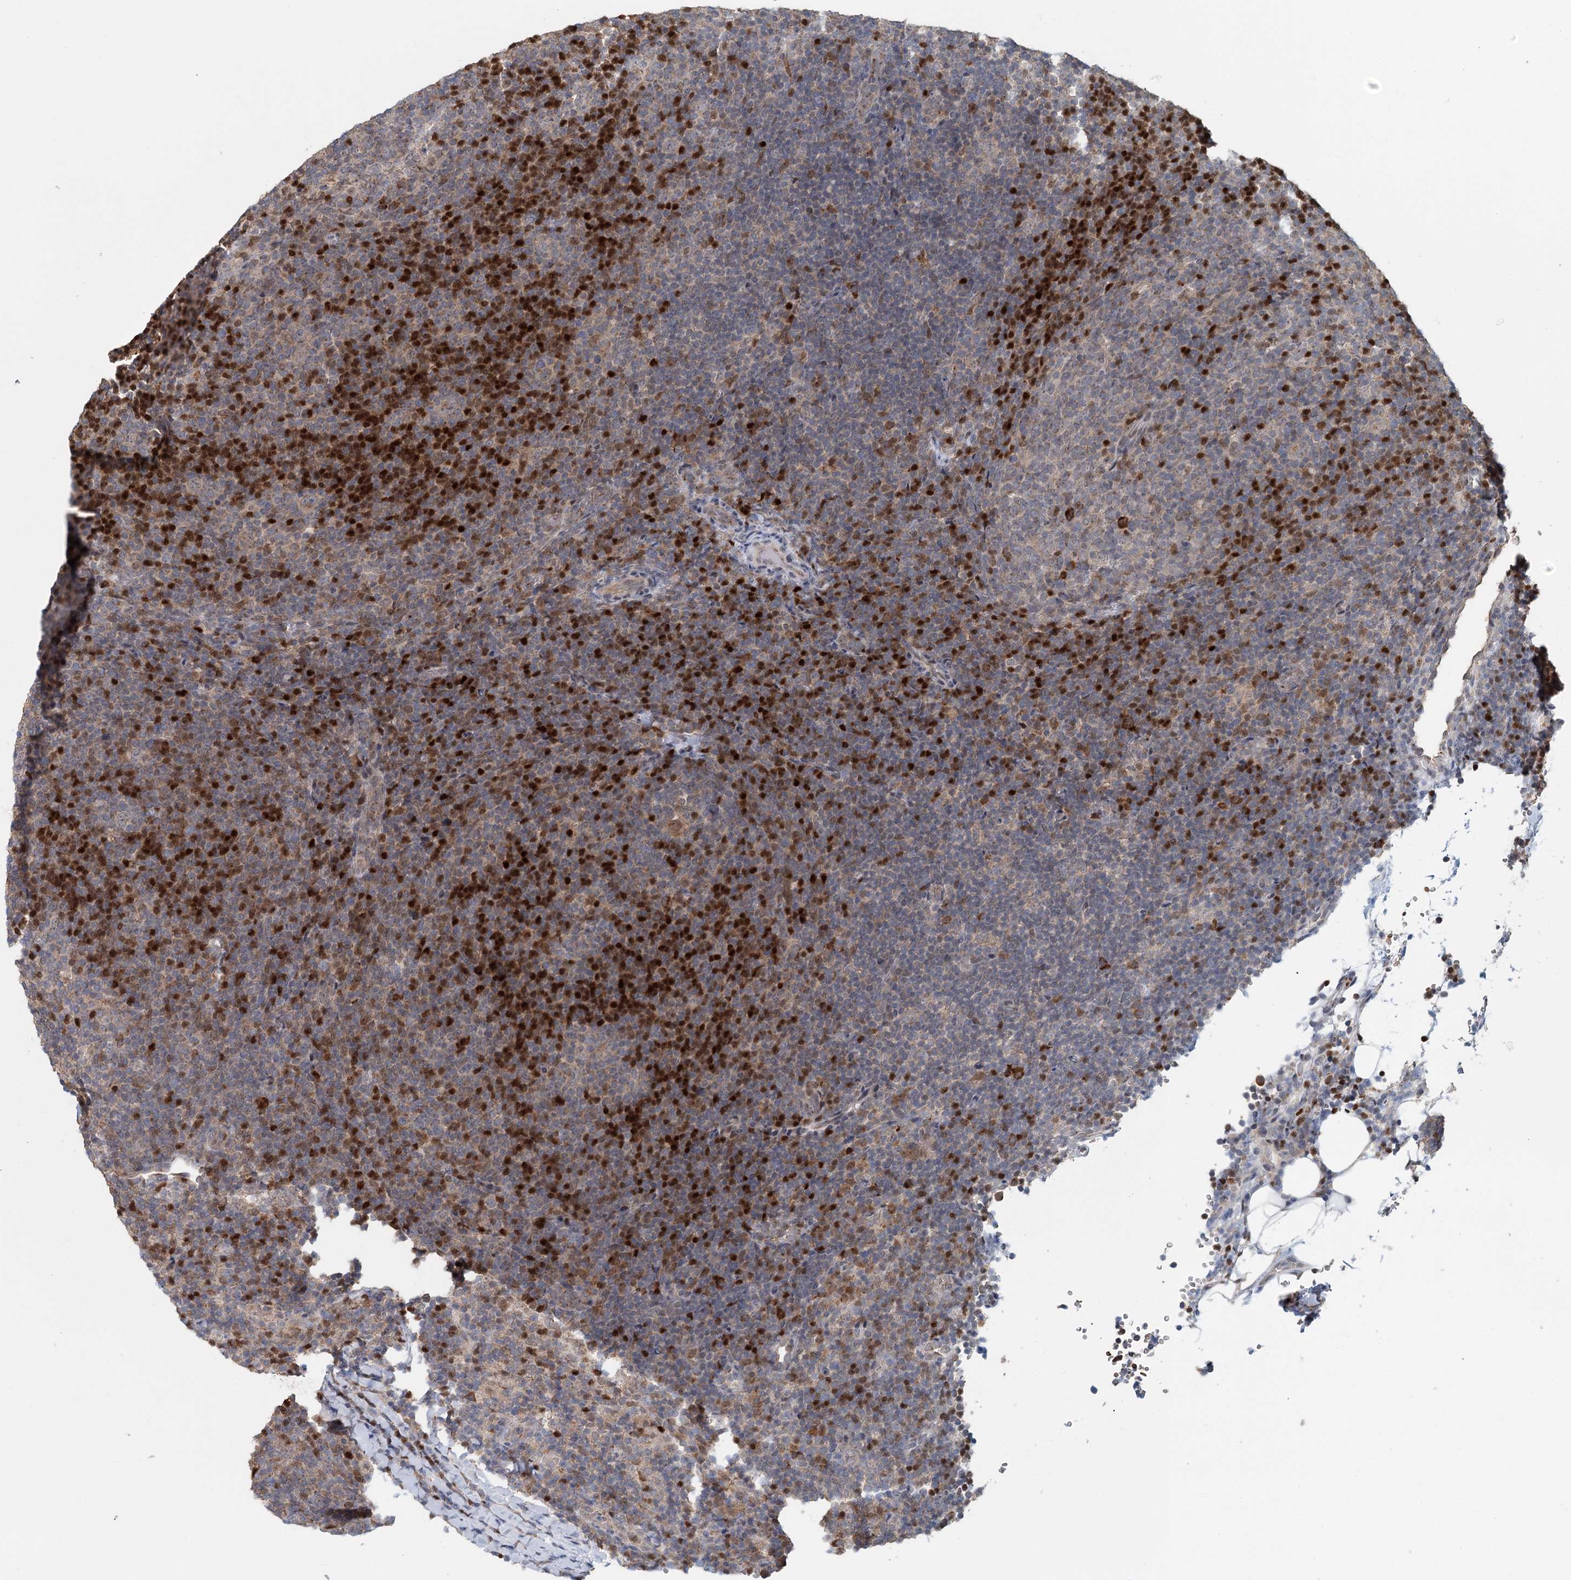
{"staining": {"intensity": "negative", "quantity": "none", "location": "none"}, "tissue": "lymphoma", "cell_type": "Tumor cells", "image_type": "cancer", "snomed": [{"axis": "morphology", "description": "Hodgkin's disease, NOS"}, {"axis": "topography", "description": "Lymph node"}], "caption": "High power microscopy image of an immunohistochemistry histopathology image of Hodgkin's disease, revealing no significant positivity in tumor cells. (Immunohistochemistry (ihc), brightfield microscopy, high magnification).", "gene": "ADK", "patient": {"sex": "female", "age": 57}}